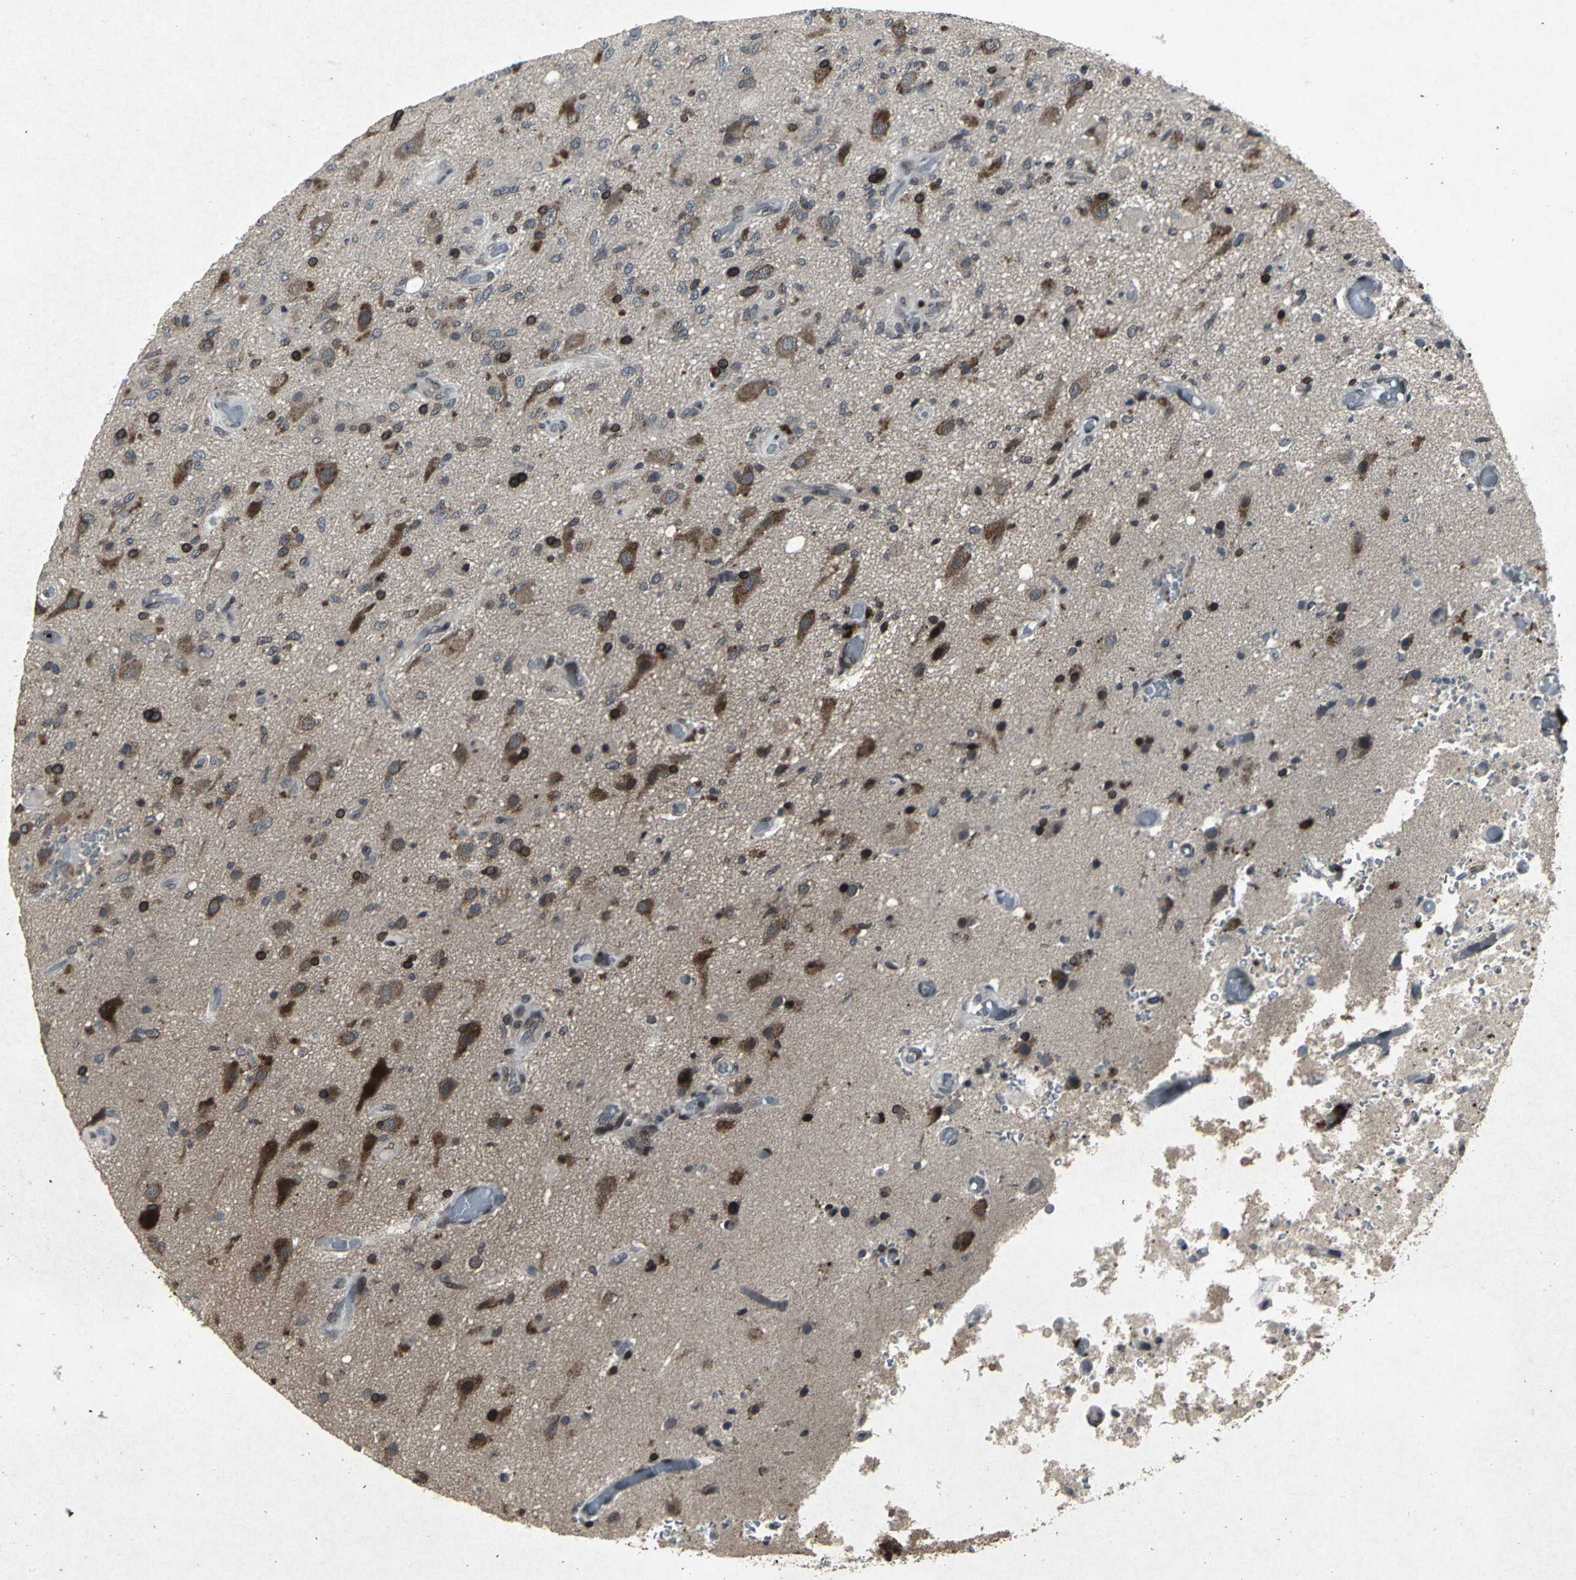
{"staining": {"intensity": "strong", "quantity": "25%-75%", "location": "cytoplasmic/membranous"}, "tissue": "glioma", "cell_type": "Tumor cells", "image_type": "cancer", "snomed": [{"axis": "morphology", "description": "Normal tissue, NOS"}, {"axis": "morphology", "description": "Glioma, malignant, High grade"}, {"axis": "topography", "description": "Cerebral cortex"}], "caption": "Malignant glioma (high-grade) stained with immunohistochemistry (IHC) reveals strong cytoplasmic/membranous expression in about 25%-75% of tumor cells. (Brightfield microscopy of DAB IHC at high magnification).", "gene": "SH2B3", "patient": {"sex": "male", "age": 77}}